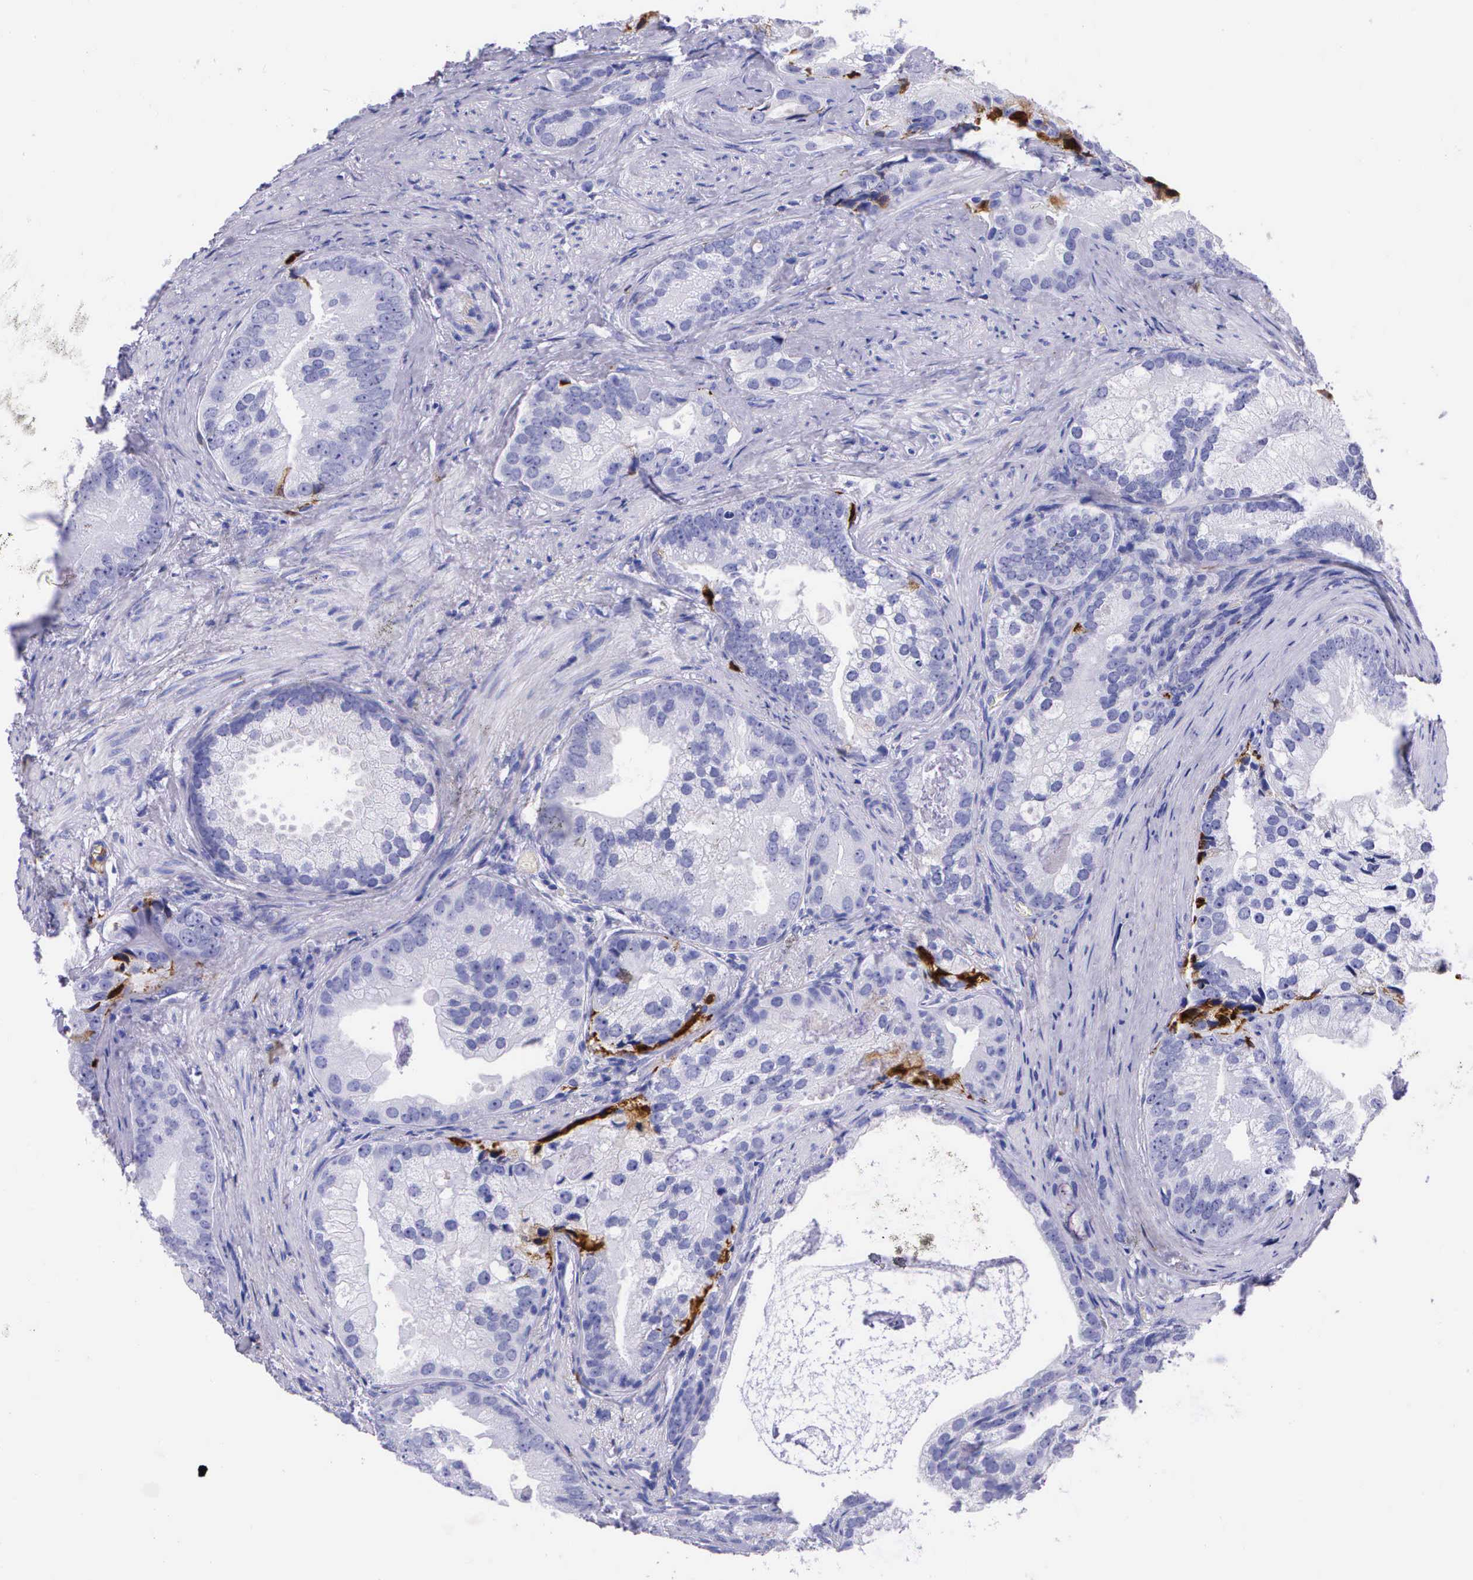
{"staining": {"intensity": "negative", "quantity": "none", "location": "none"}, "tissue": "prostate cancer", "cell_type": "Tumor cells", "image_type": "cancer", "snomed": [{"axis": "morphology", "description": "Adenocarcinoma, Low grade"}, {"axis": "topography", "description": "Prostate"}], "caption": "There is no significant expression in tumor cells of prostate low-grade adenocarcinoma.", "gene": "PLG", "patient": {"sex": "male", "age": 71}}